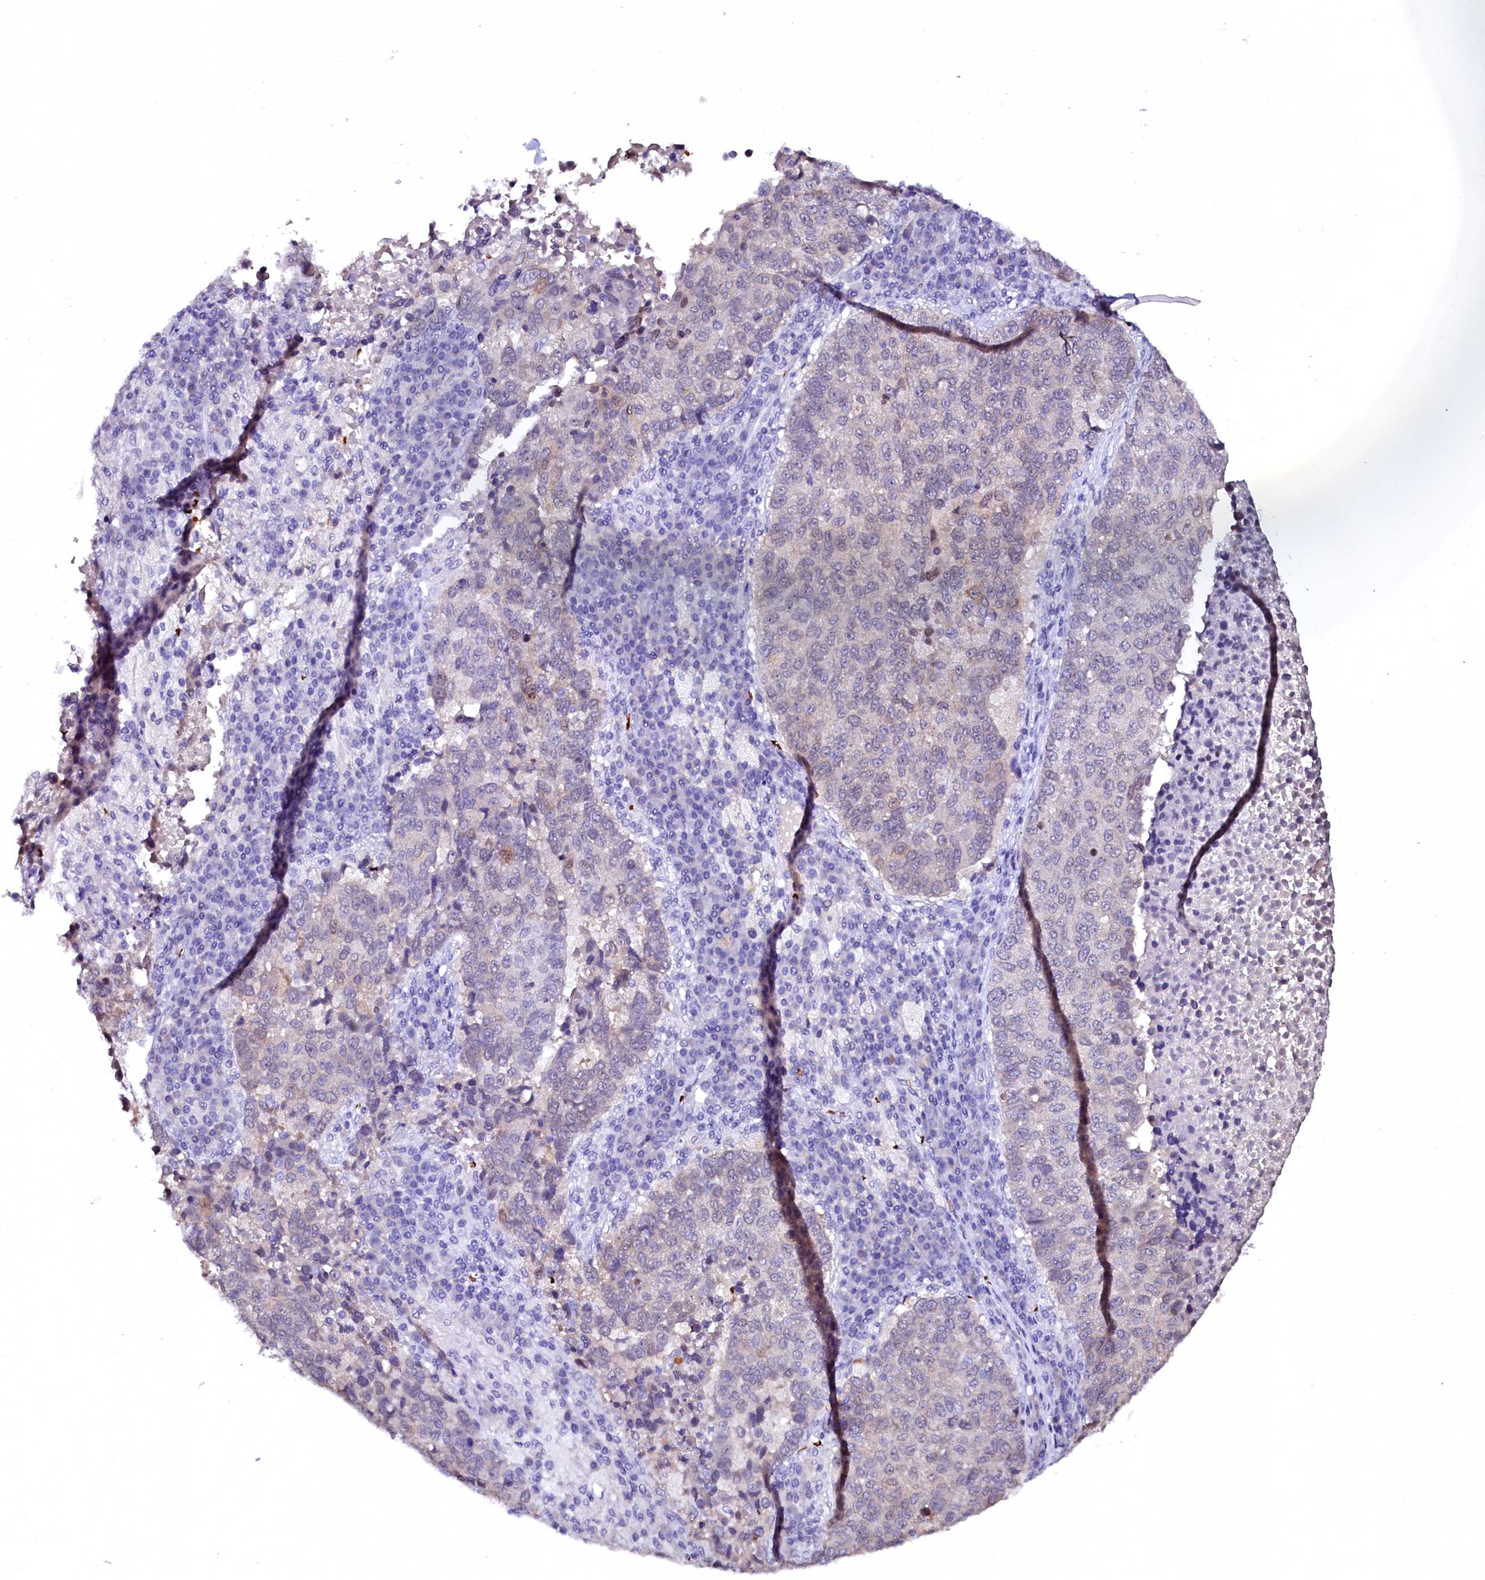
{"staining": {"intensity": "weak", "quantity": "<25%", "location": "cytoplasmic/membranous"}, "tissue": "lung cancer", "cell_type": "Tumor cells", "image_type": "cancer", "snomed": [{"axis": "morphology", "description": "Squamous cell carcinoma, NOS"}, {"axis": "topography", "description": "Lung"}], "caption": "DAB (3,3'-diaminobenzidine) immunohistochemical staining of lung cancer (squamous cell carcinoma) displays no significant positivity in tumor cells. (Stains: DAB (3,3'-diaminobenzidine) immunohistochemistry with hematoxylin counter stain, Microscopy: brightfield microscopy at high magnification).", "gene": "CTDSPL2", "patient": {"sex": "male", "age": 73}}